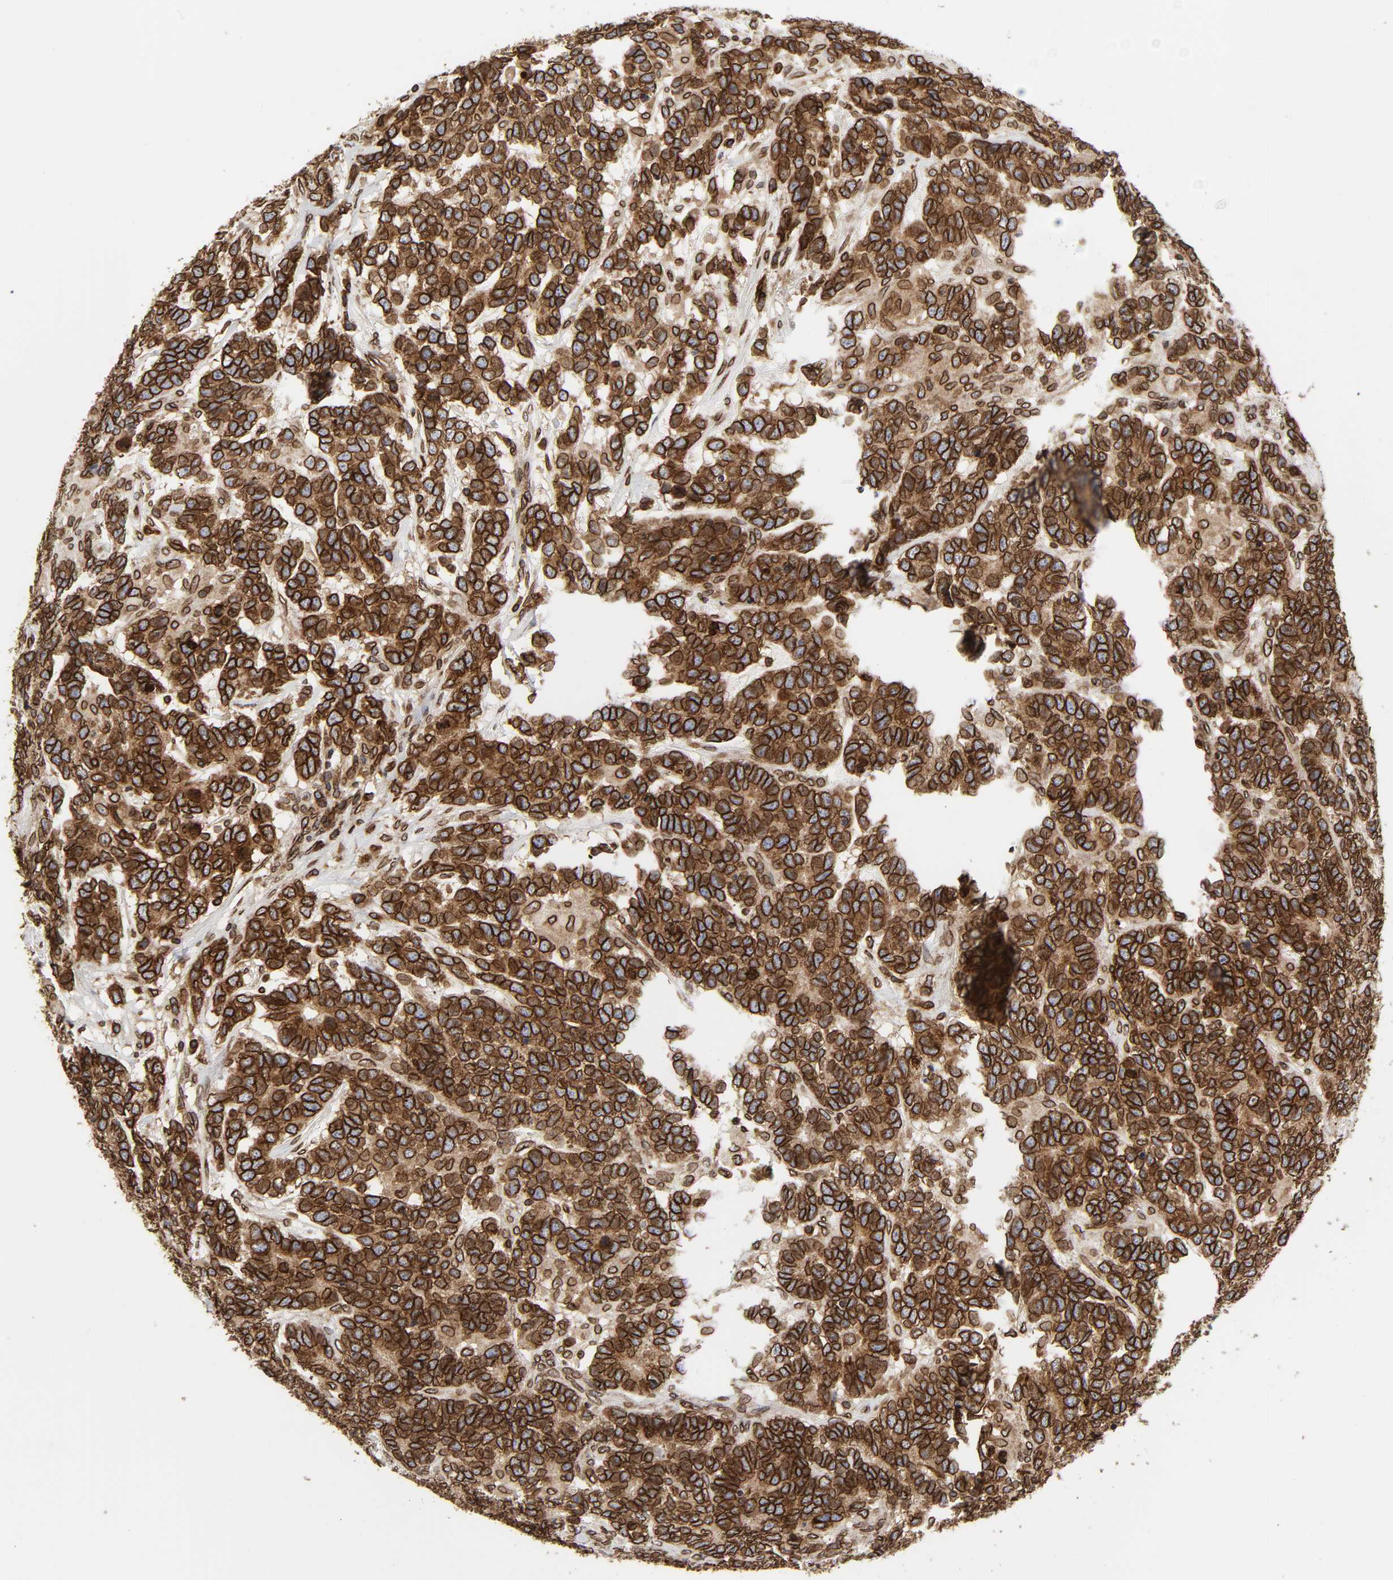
{"staining": {"intensity": "strong", "quantity": ">75%", "location": "cytoplasmic/membranous,nuclear"}, "tissue": "testis cancer", "cell_type": "Tumor cells", "image_type": "cancer", "snomed": [{"axis": "morphology", "description": "Carcinoma, Embryonal, NOS"}, {"axis": "topography", "description": "Testis"}], "caption": "Protein expression analysis of testis embryonal carcinoma demonstrates strong cytoplasmic/membranous and nuclear expression in about >75% of tumor cells. The staining was performed using DAB to visualize the protein expression in brown, while the nuclei were stained in blue with hematoxylin (Magnification: 20x).", "gene": "RANGAP1", "patient": {"sex": "male", "age": 26}}